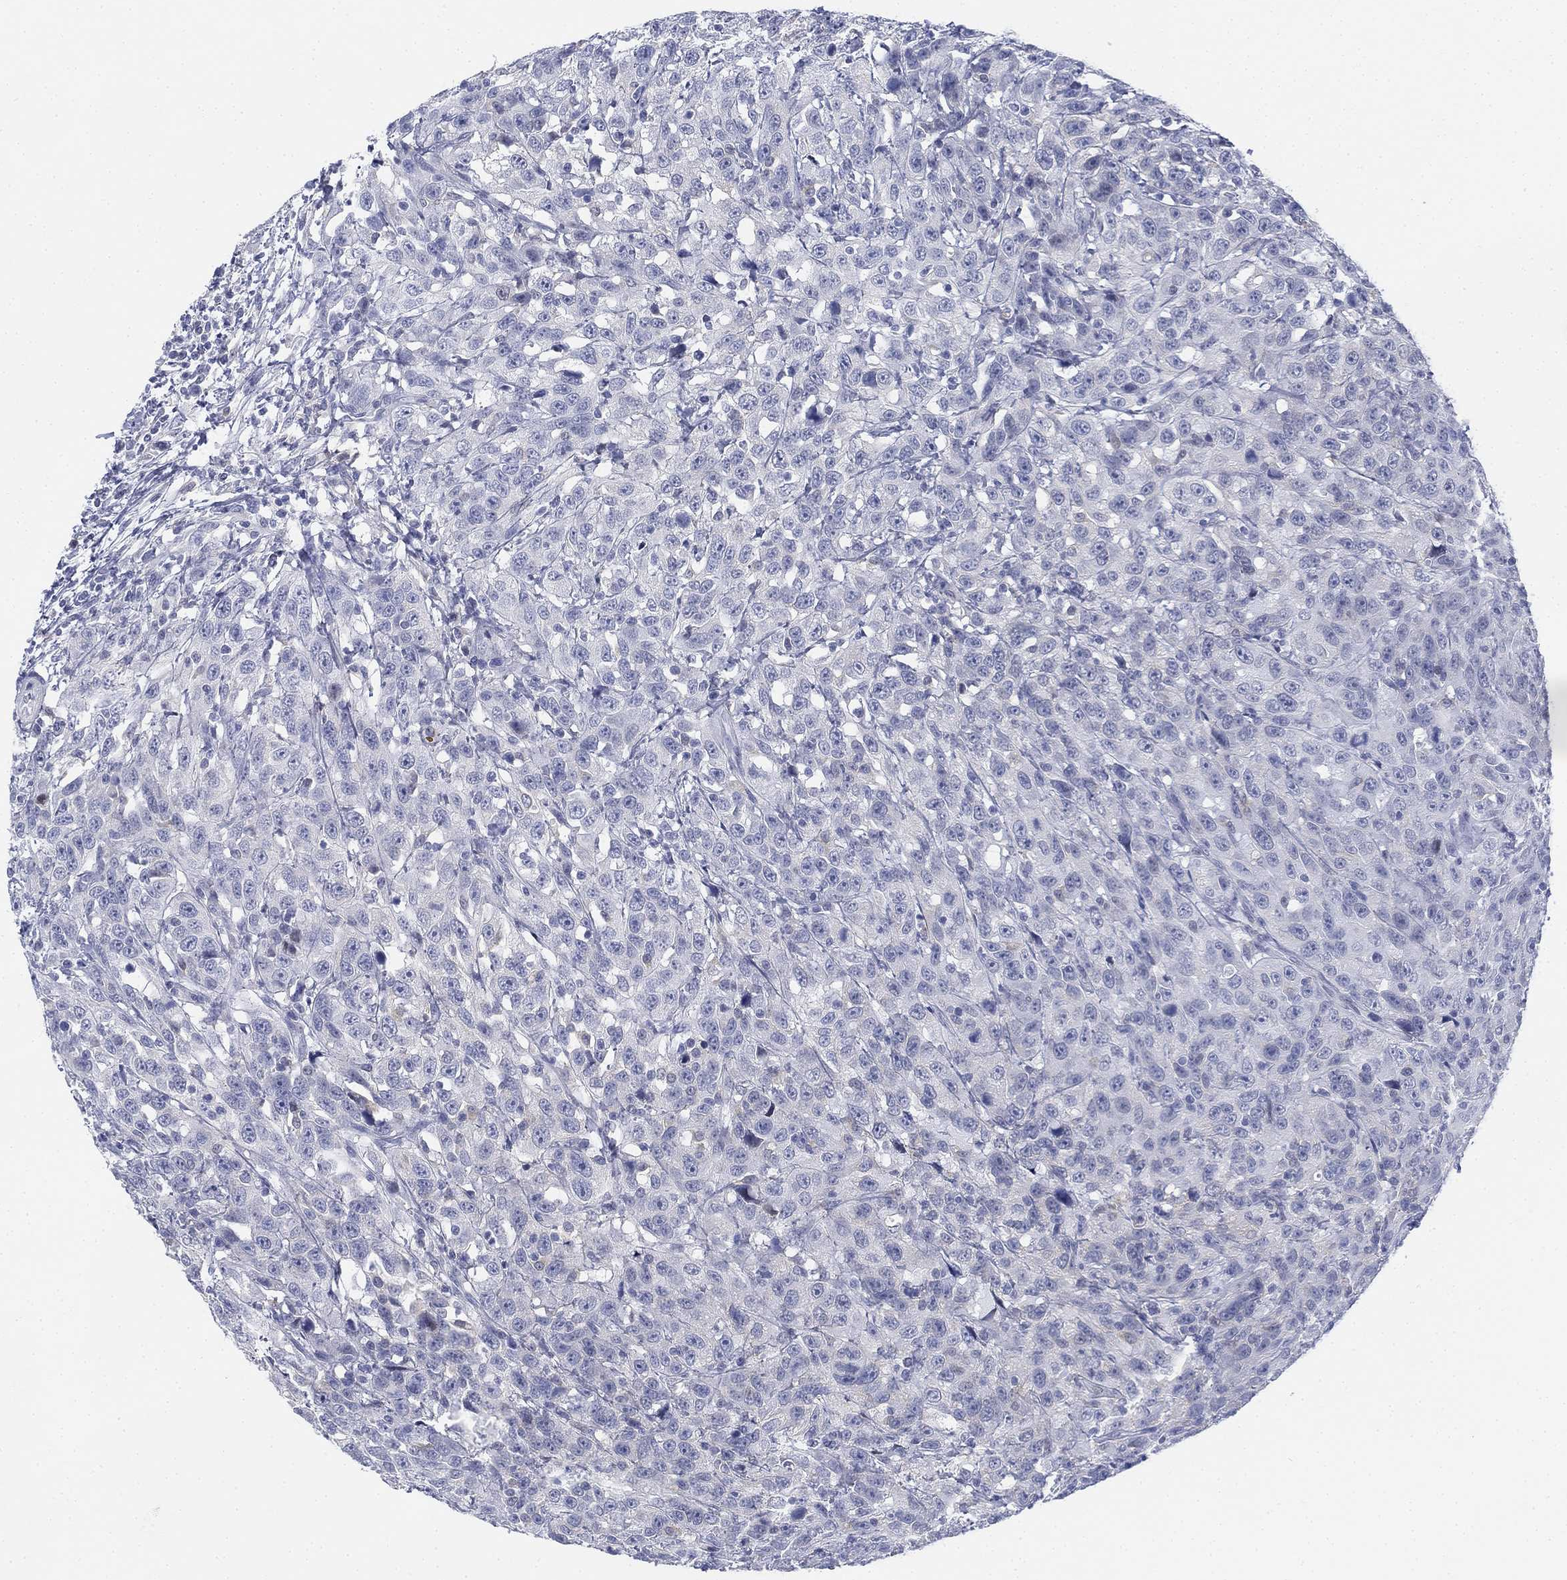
{"staining": {"intensity": "negative", "quantity": "none", "location": "none"}, "tissue": "urothelial cancer", "cell_type": "Tumor cells", "image_type": "cancer", "snomed": [{"axis": "morphology", "description": "Urothelial carcinoma, NOS"}, {"axis": "morphology", "description": "Urothelial carcinoma, High grade"}, {"axis": "topography", "description": "Urinary bladder"}], "caption": "An image of human urothelial cancer is negative for staining in tumor cells.", "gene": "GCNA", "patient": {"sex": "female", "age": 73}}